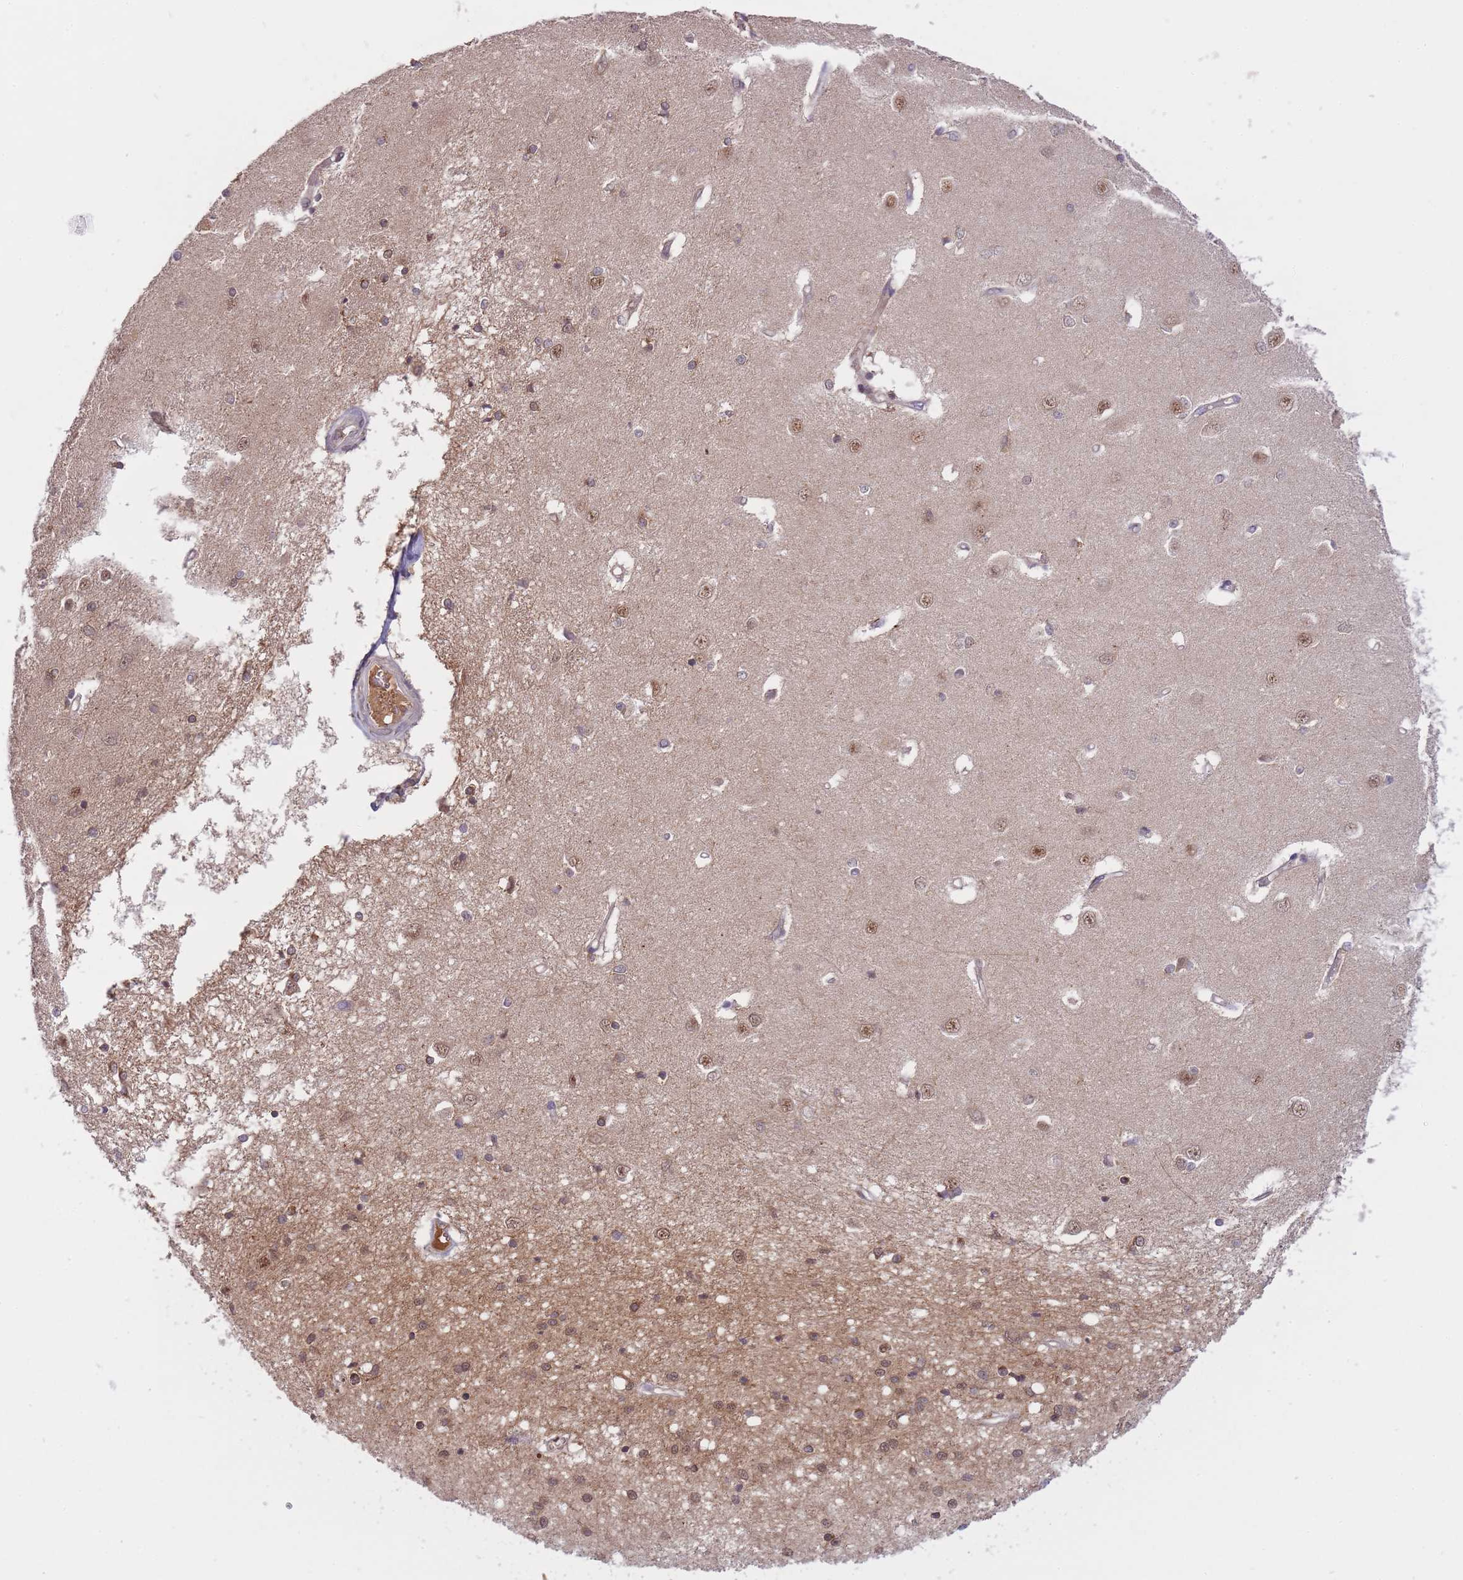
{"staining": {"intensity": "moderate", "quantity": ">75%", "location": "cytoplasmic/membranous,nuclear"}, "tissue": "caudate", "cell_type": "Glial cells", "image_type": "normal", "snomed": [{"axis": "morphology", "description": "Normal tissue, NOS"}, {"axis": "topography", "description": "Lateral ventricle wall"}], "caption": "Unremarkable caudate displays moderate cytoplasmic/membranous,nuclear staining in about >75% of glial cells, visualized by immunohistochemistry. The staining was performed using DAB, with brown indicating positive protein expression. Nuclei are stained blue with hematoxylin.", "gene": "PIP4P1", "patient": {"sex": "male", "age": 37}}